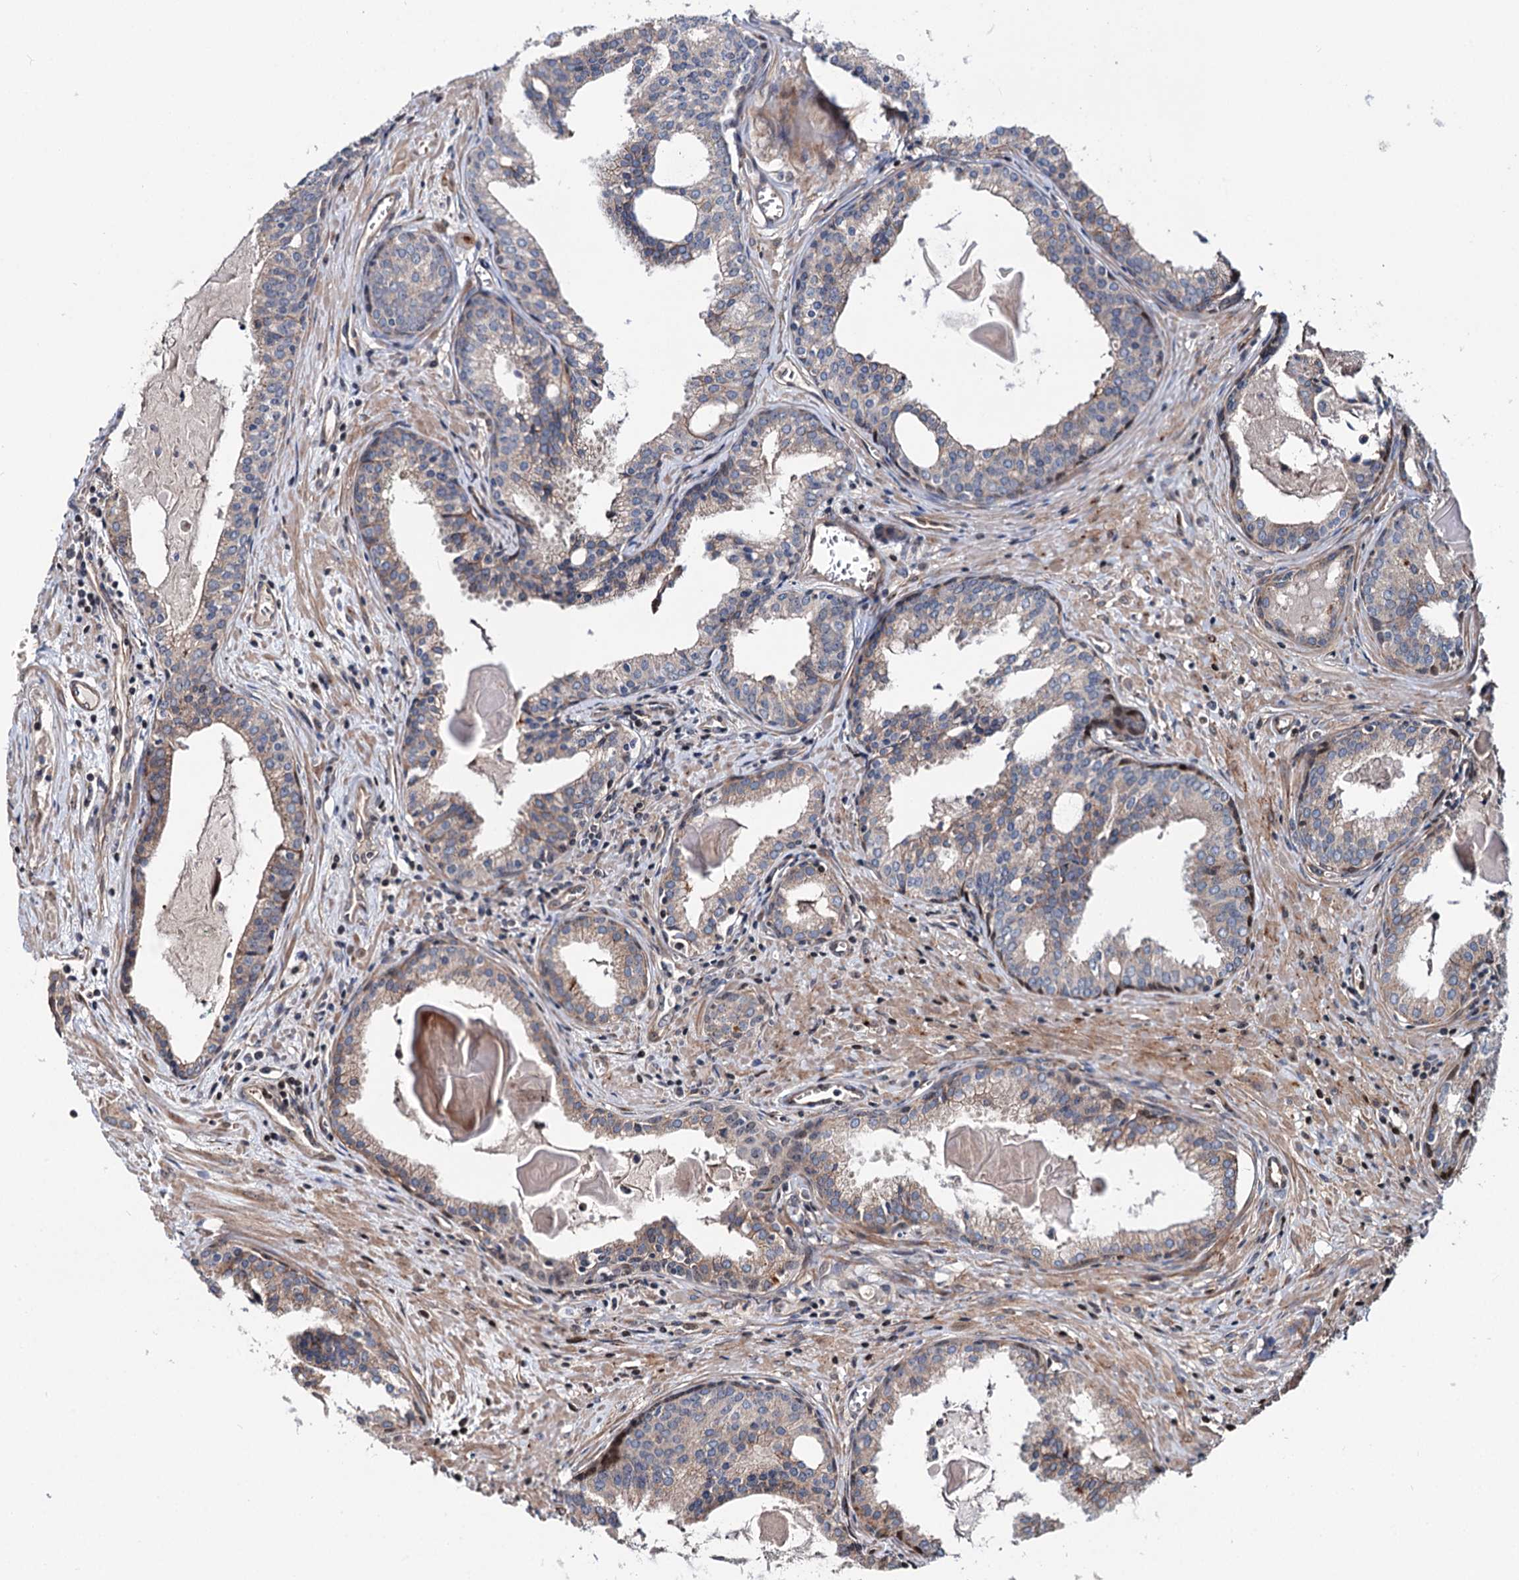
{"staining": {"intensity": "moderate", "quantity": "<25%", "location": "cytoplasmic/membranous"}, "tissue": "prostate cancer", "cell_type": "Tumor cells", "image_type": "cancer", "snomed": [{"axis": "morphology", "description": "Adenocarcinoma, High grade"}, {"axis": "topography", "description": "Prostate"}], "caption": "High-power microscopy captured an immunohistochemistry histopathology image of high-grade adenocarcinoma (prostate), revealing moderate cytoplasmic/membranous staining in about <25% of tumor cells. The protein is shown in brown color, while the nuclei are stained blue.", "gene": "PTDSS2", "patient": {"sex": "male", "age": 68}}